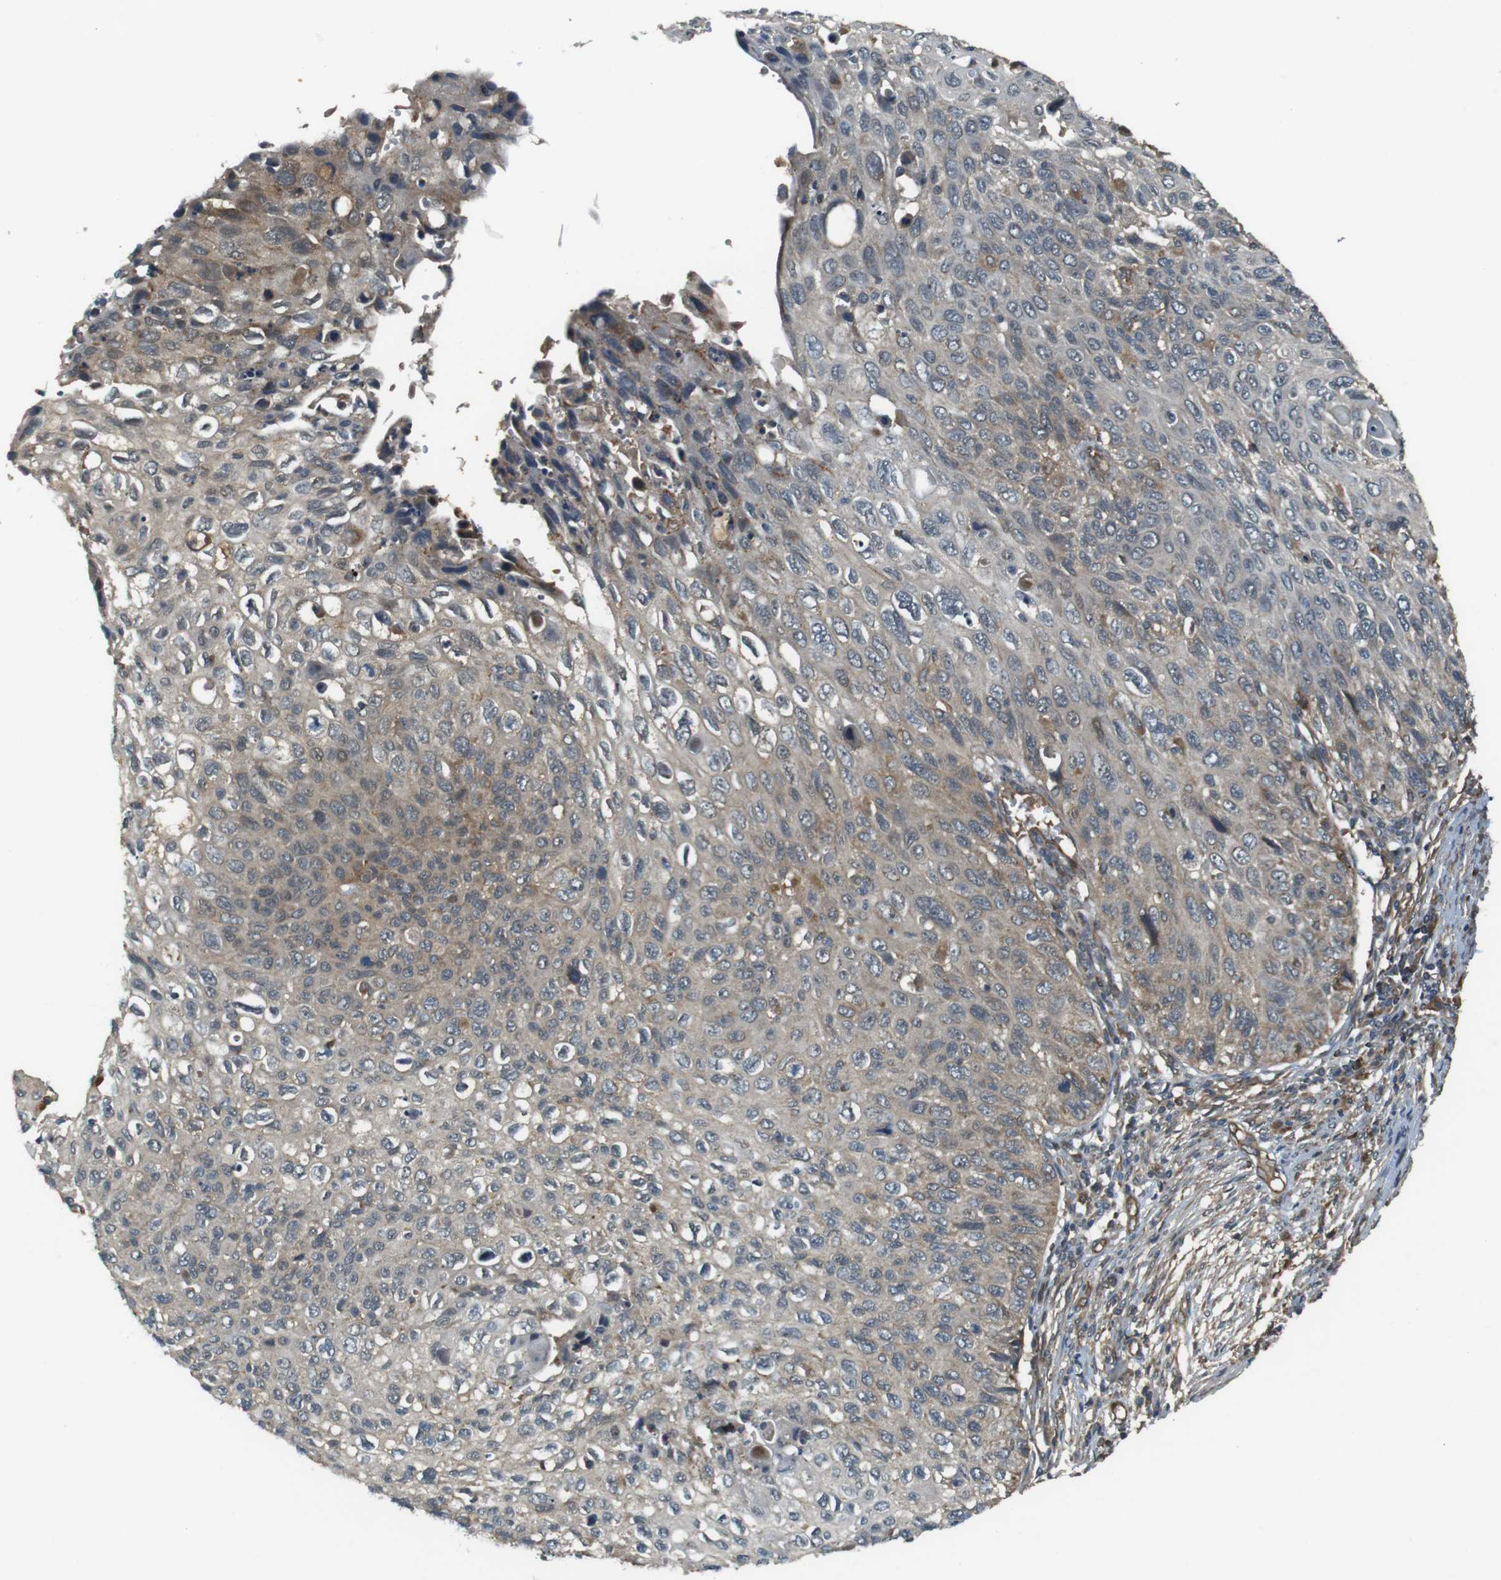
{"staining": {"intensity": "weak", "quantity": "25%-75%", "location": "cytoplasmic/membranous"}, "tissue": "cervical cancer", "cell_type": "Tumor cells", "image_type": "cancer", "snomed": [{"axis": "morphology", "description": "Squamous cell carcinoma, NOS"}, {"axis": "topography", "description": "Cervix"}], "caption": "The photomicrograph demonstrates immunohistochemical staining of cervical cancer (squamous cell carcinoma). There is weak cytoplasmic/membranous staining is present in approximately 25%-75% of tumor cells.", "gene": "IFFO2", "patient": {"sex": "female", "age": 70}}